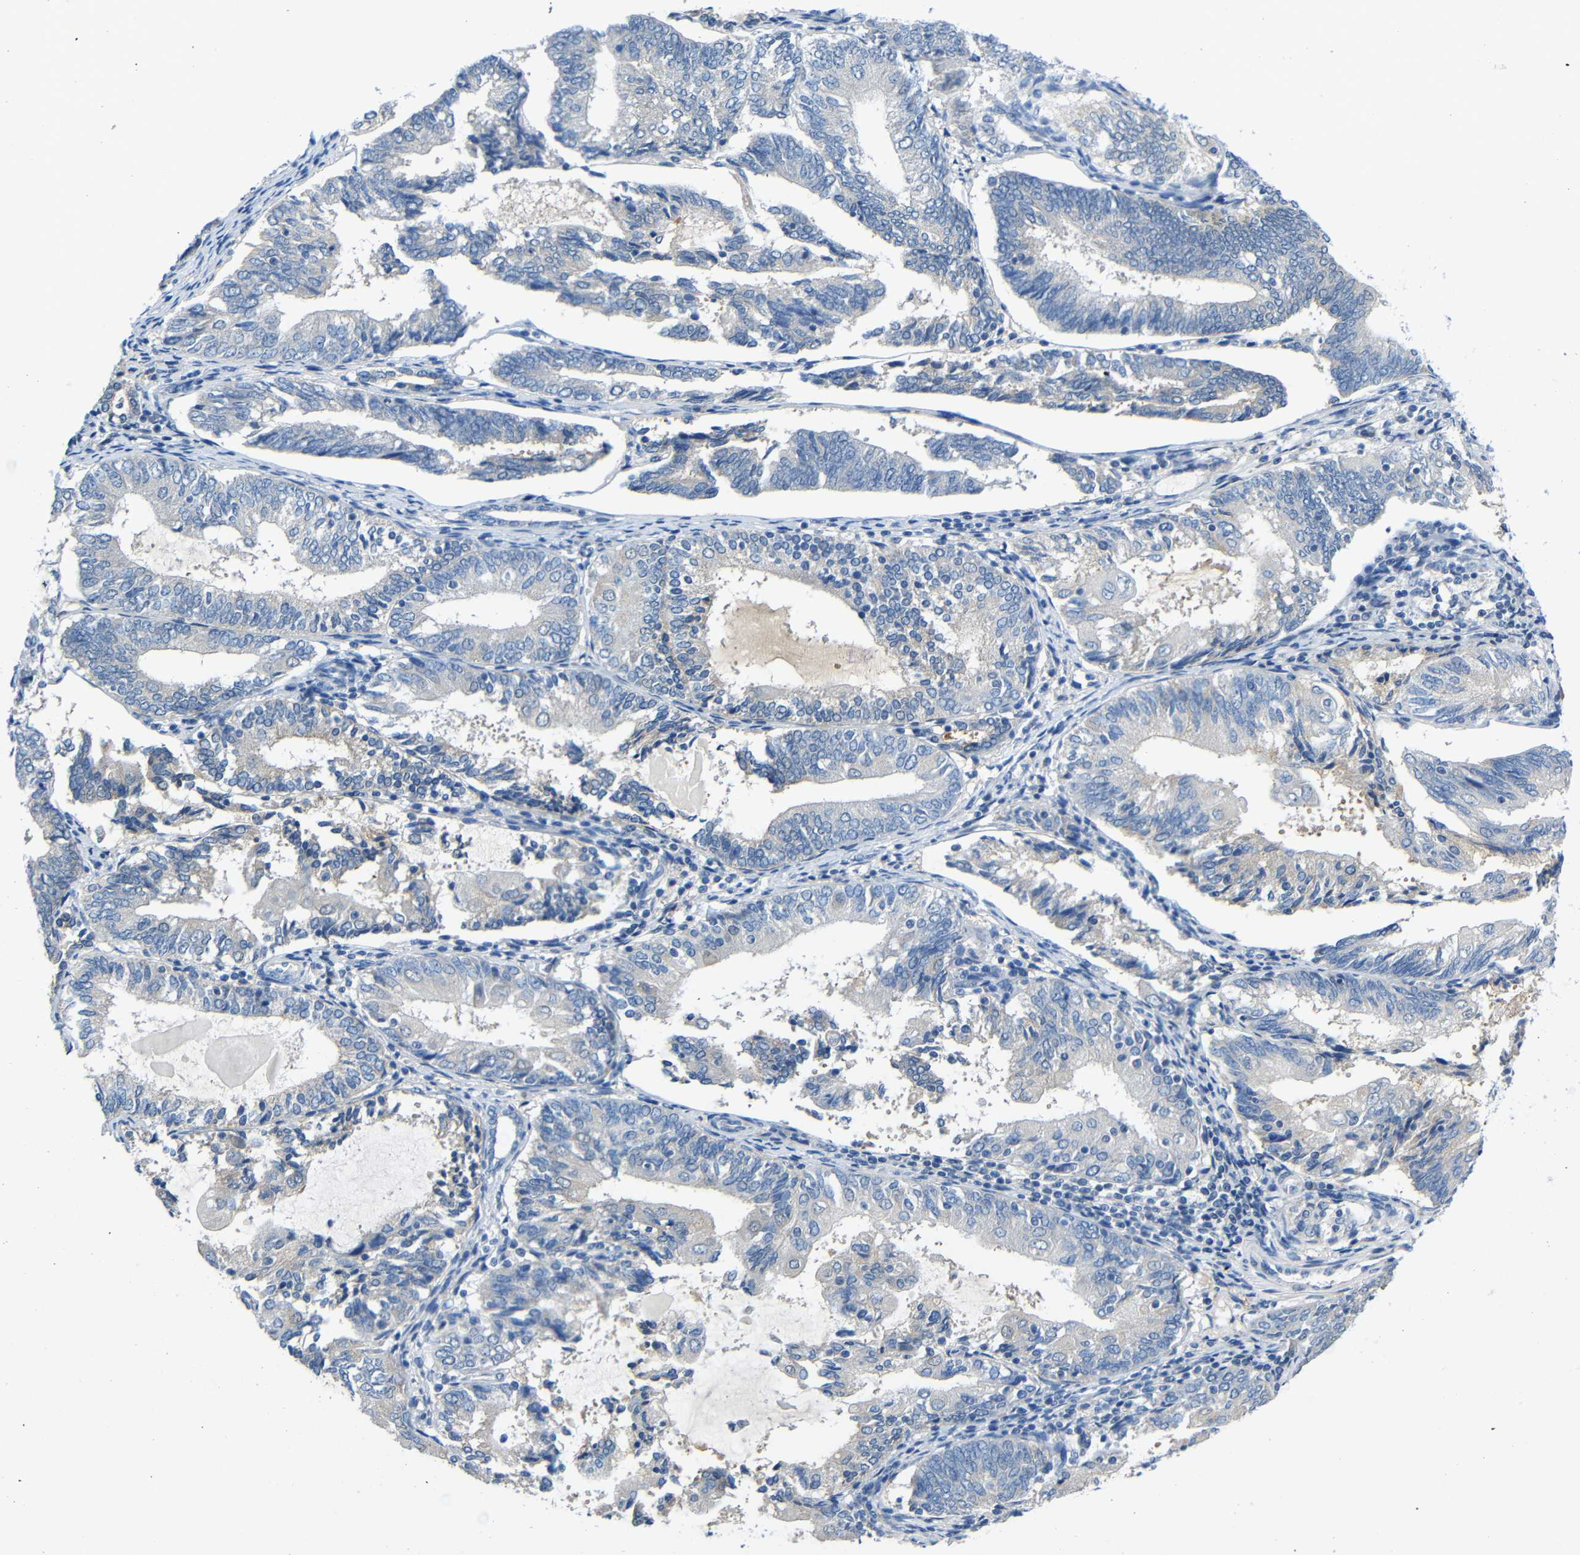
{"staining": {"intensity": "negative", "quantity": "none", "location": "none"}, "tissue": "endometrial cancer", "cell_type": "Tumor cells", "image_type": "cancer", "snomed": [{"axis": "morphology", "description": "Adenocarcinoma, NOS"}, {"axis": "topography", "description": "Endometrium"}], "caption": "High power microscopy image of an immunohistochemistry image of endometrial cancer, revealing no significant expression in tumor cells.", "gene": "NEGR1", "patient": {"sex": "female", "age": 81}}